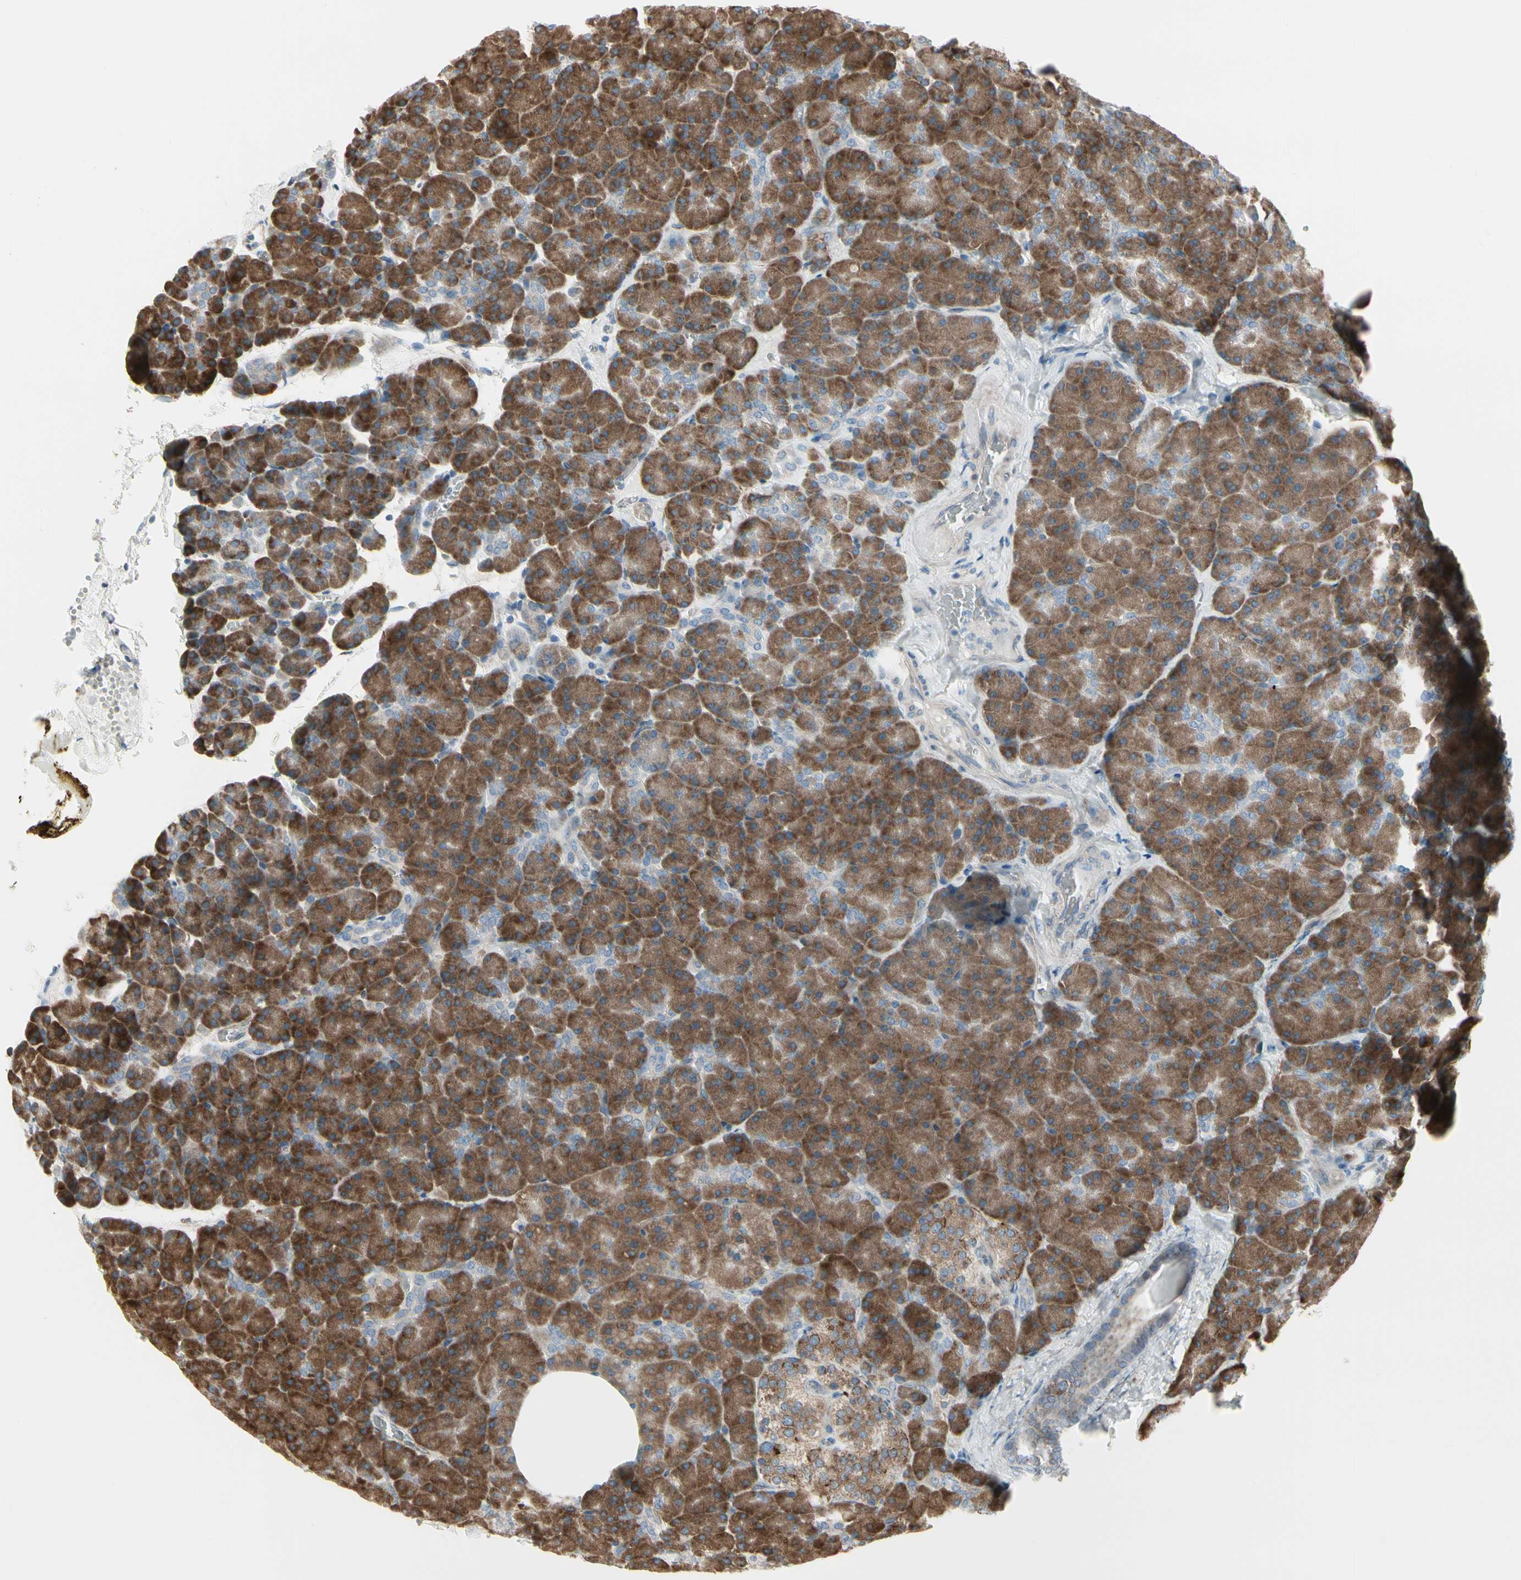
{"staining": {"intensity": "strong", "quantity": ">75%", "location": "cytoplasmic/membranous"}, "tissue": "pancreas", "cell_type": "Exocrine glandular cells", "image_type": "normal", "snomed": [{"axis": "morphology", "description": "Normal tissue, NOS"}, {"axis": "topography", "description": "Pancreas"}], "caption": "High-power microscopy captured an immunohistochemistry image of normal pancreas, revealing strong cytoplasmic/membranous expression in about >75% of exocrine glandular cells.", "gene": "FNDC3A", "patient": {"sex": "female", "age": 35}}